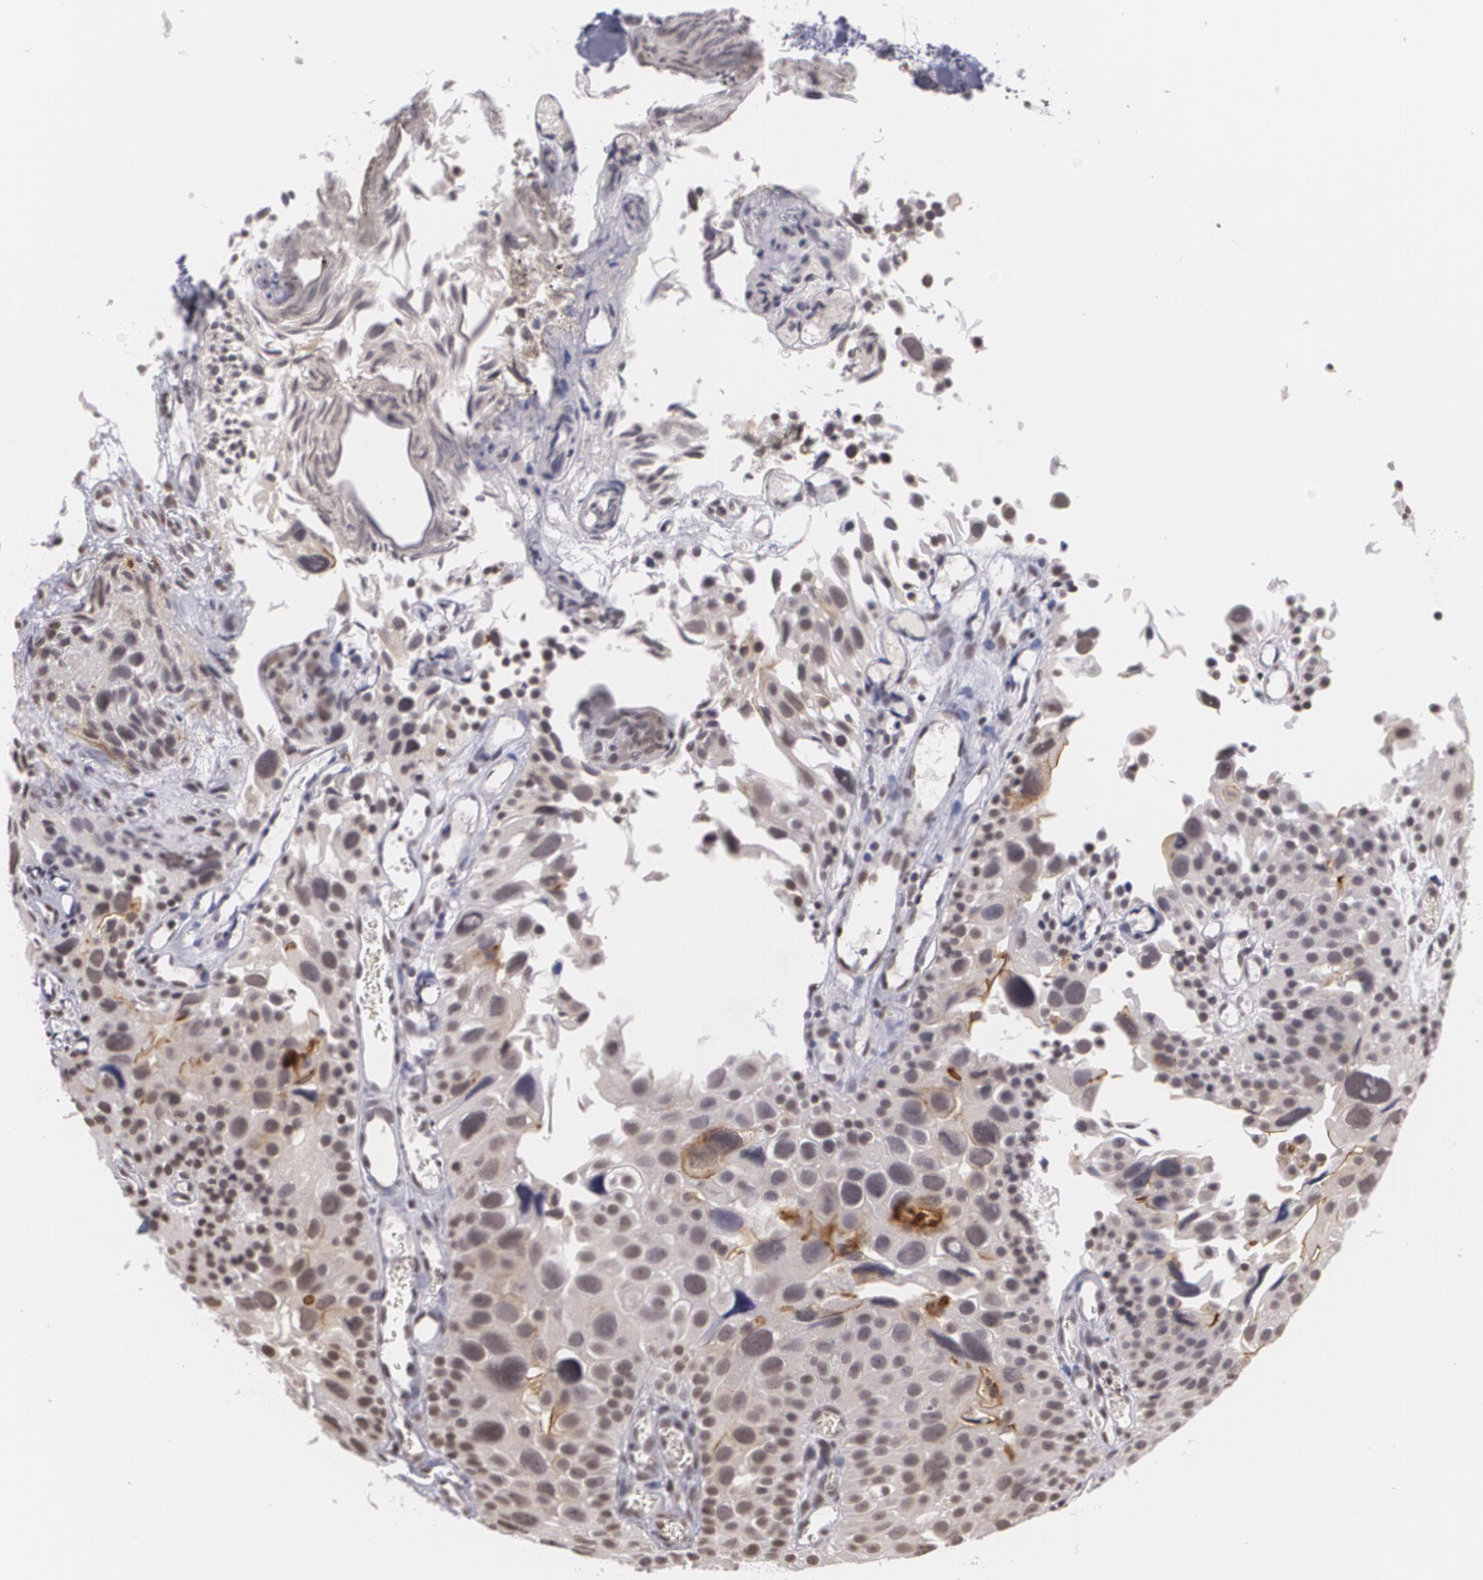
{"staining": {"intensity": "moderate", "quantity": "<25%", "location": "cytoplasmic/membranous"}, "tissue": "urothelial cancer", "cell_type": "Tumor cells", "image_type": "cancer", "snomed": [{"axis": "morphology", "description": "Urothelial carcinoma, High grade"}, {"axis": "topography", "description": "Urinary bladder"}], "caption": "The photomicrograph exhibits a brown stain indicating the presence of a protein in the cytoplasmic/membranous of tumor cells in urothelial cancer.", "gene": "MUC1", "patient": {"sex": "female", "age": 78}}